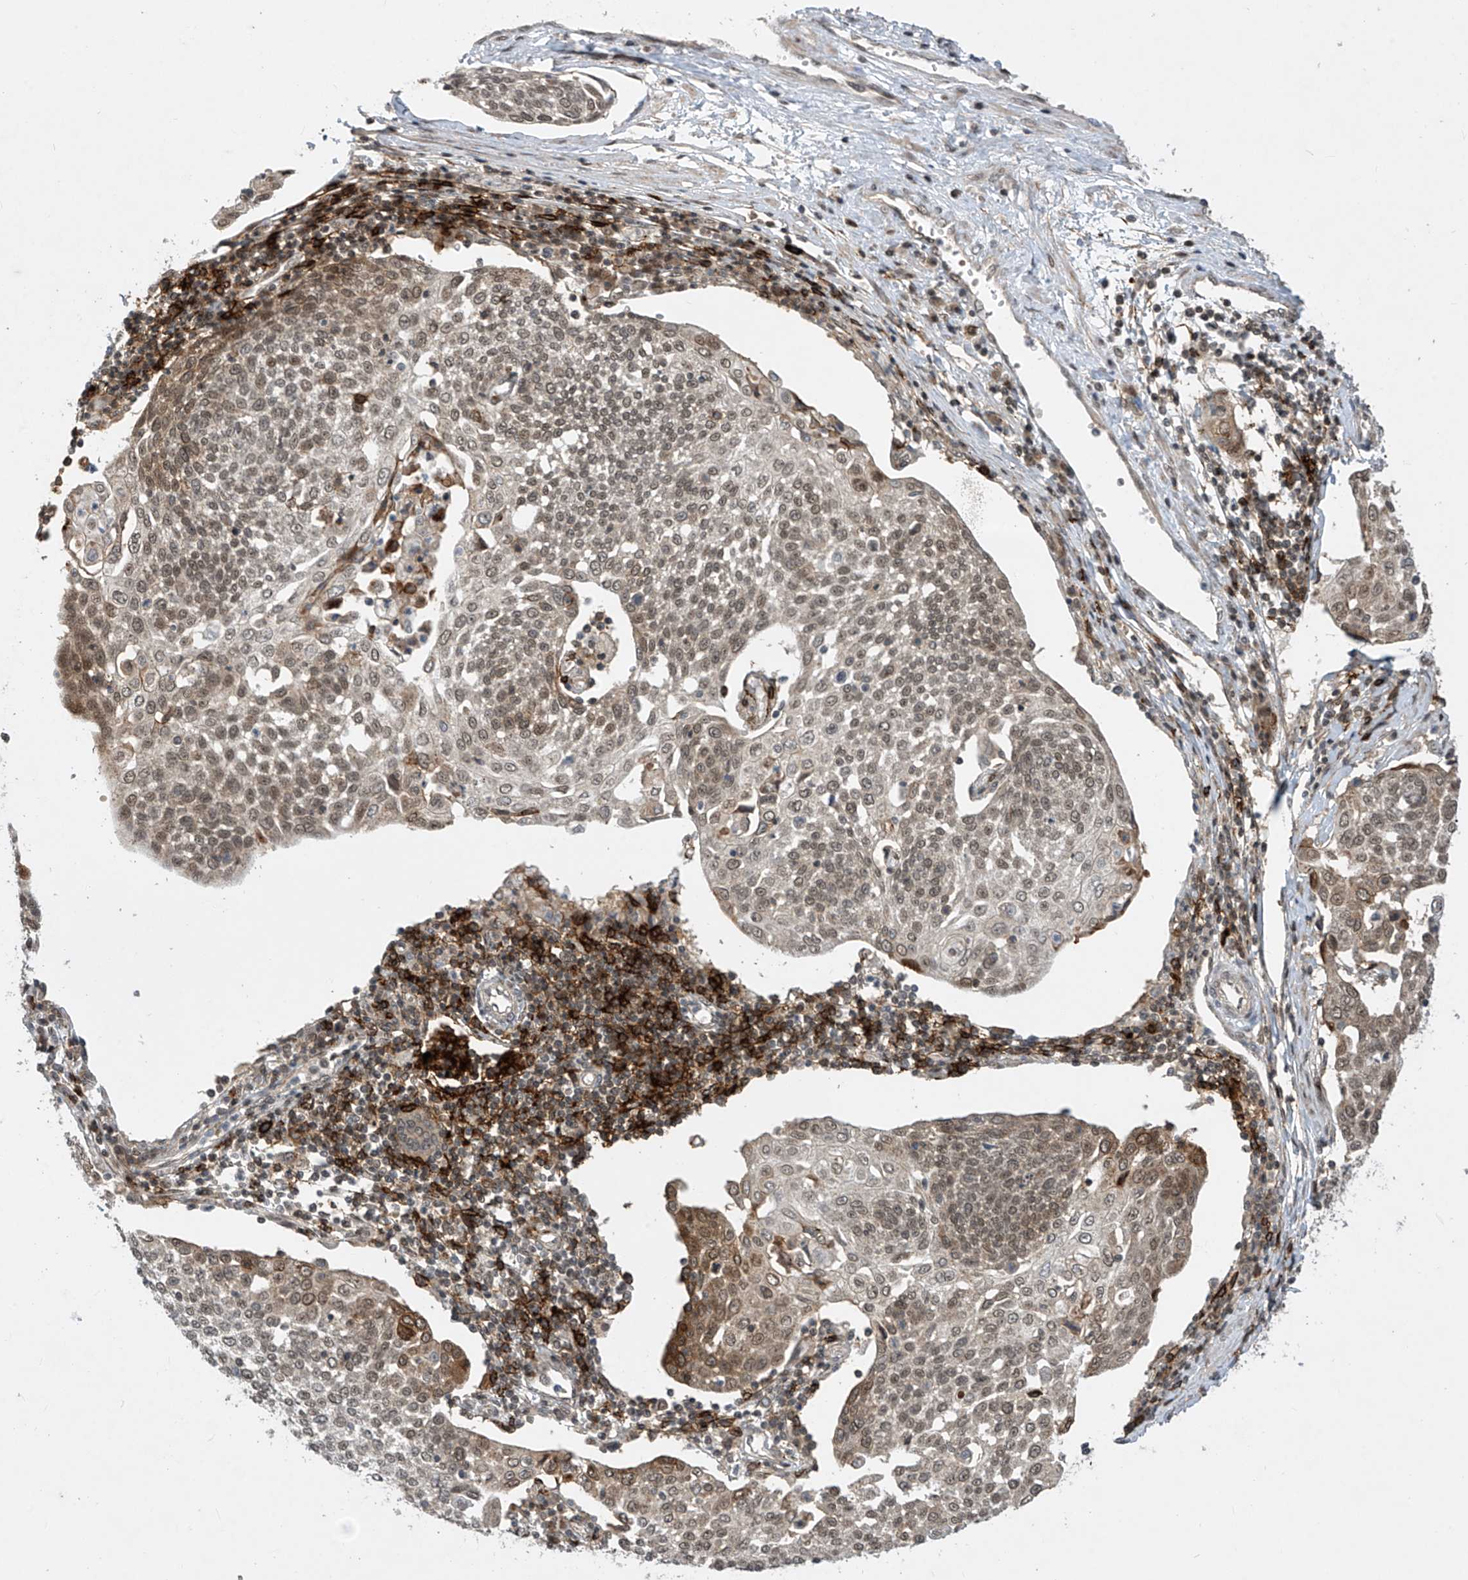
{"staining": {"intensity": "moderate", "quantity": ">75%", "location": "nuclear"}, "tissue": "cervical cancer", "cell_type": "Tumor cells", "image_type": "cancer", "snomed": [{"axis": "morphology", "description": "Squamous cell carcinoma, NOS"}, {"axis": "topography", "description": "Cervix"}], "caption": "Immunohistochemistry histopathology image of neoplastic tissue: cervical cancer (squamous cell carcinoma) stained using IHC shows medium levels of moderate protein expression localized specifically in the nuclear of tumor cells, appearing as a nuclear brown color.", "gene": "LAGE3", "patient": {"sex": "female", "age": 34}}